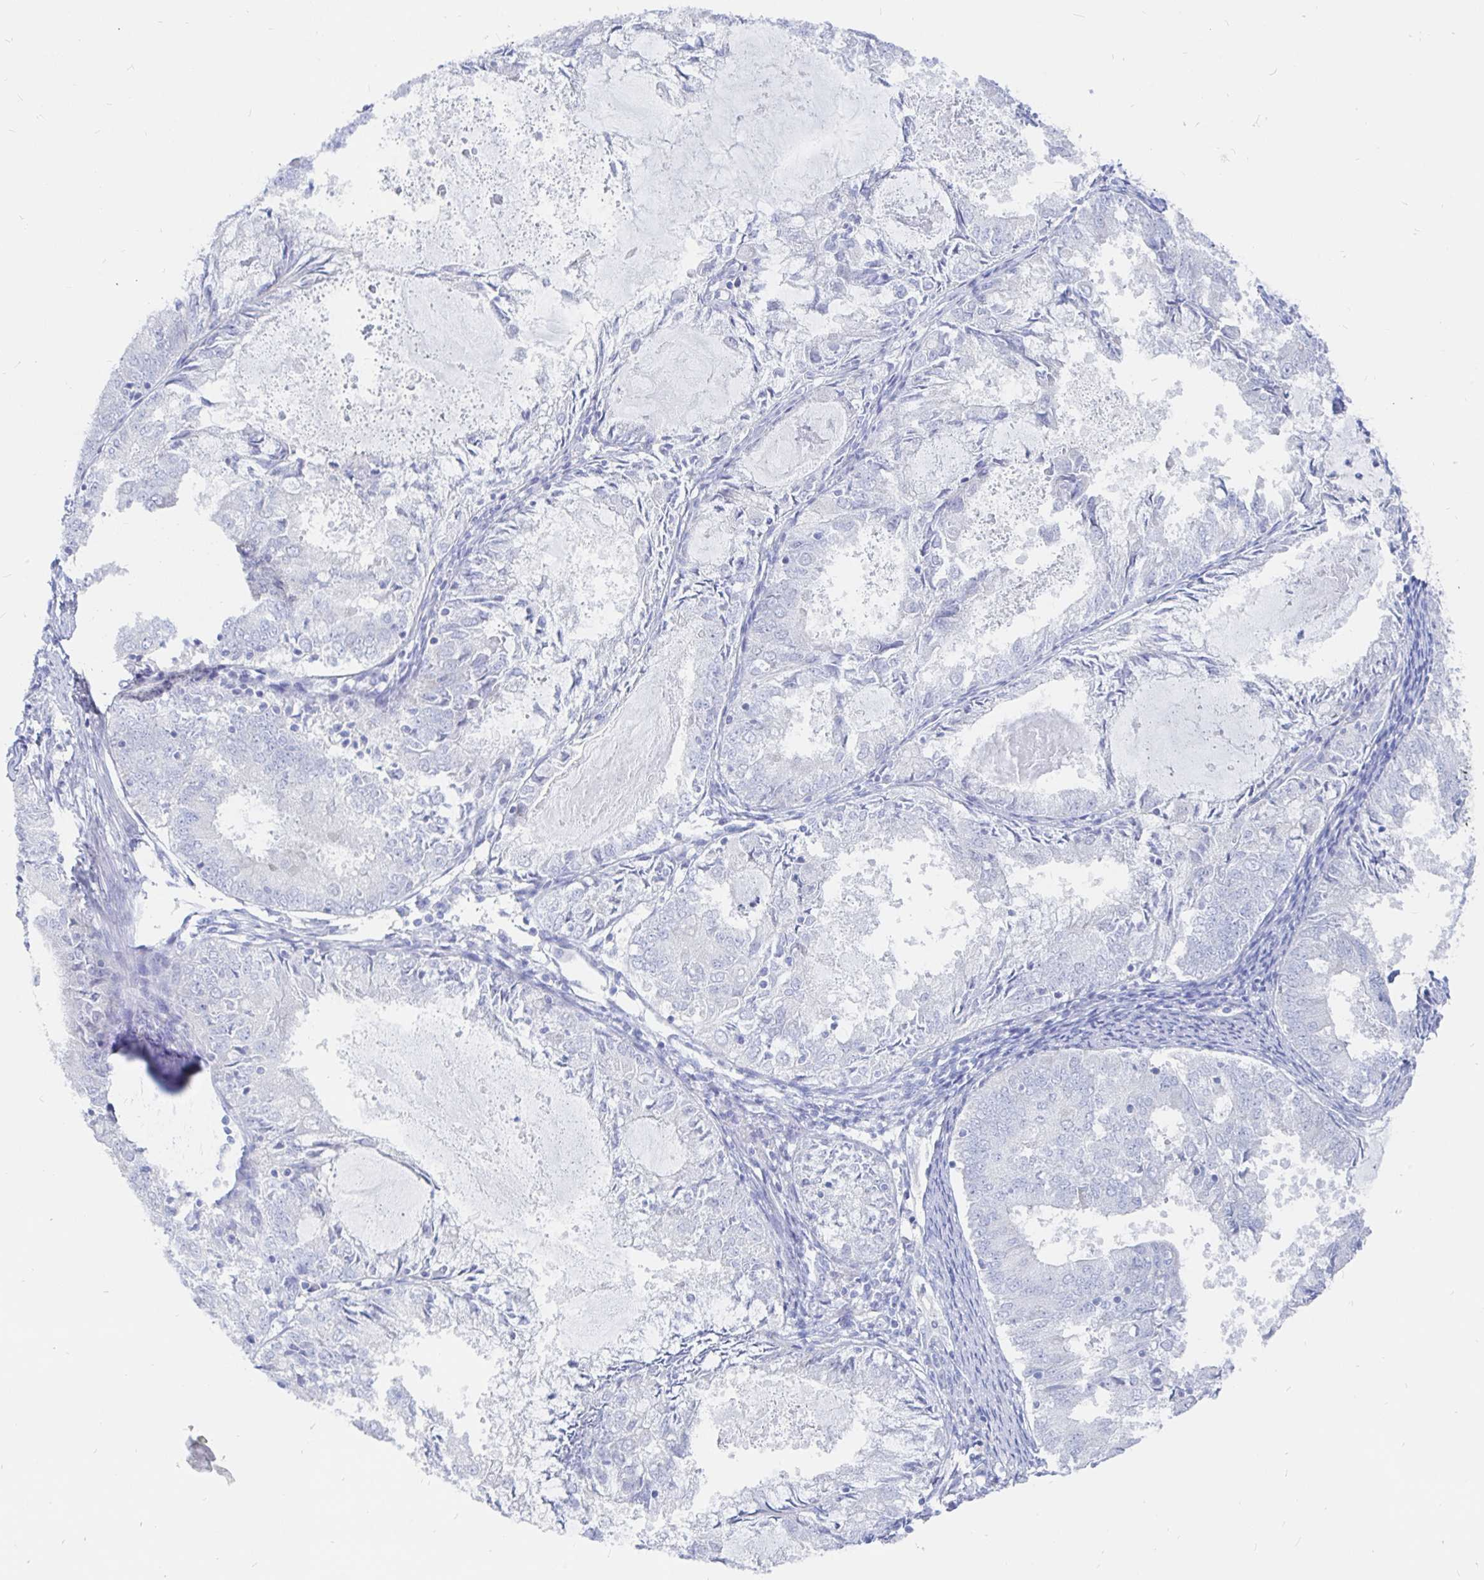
{"staining": {"intensity": "negative", "quantity": "none", "location": "none"}, "tissue": "endometrial cancer", "cell_type": "Tumor cells", "image_type": "cancer", "snomed": [{"axis": "morphology", "description": "Adenocarcinoma, NOS"}, {"axis": "topography", "description": "Endometrium"}], "caption": "Tumor cells show no significant staining in endometrial cancer.", "gene": "COX16", "patient": {"sex": "female", "age": 57}}